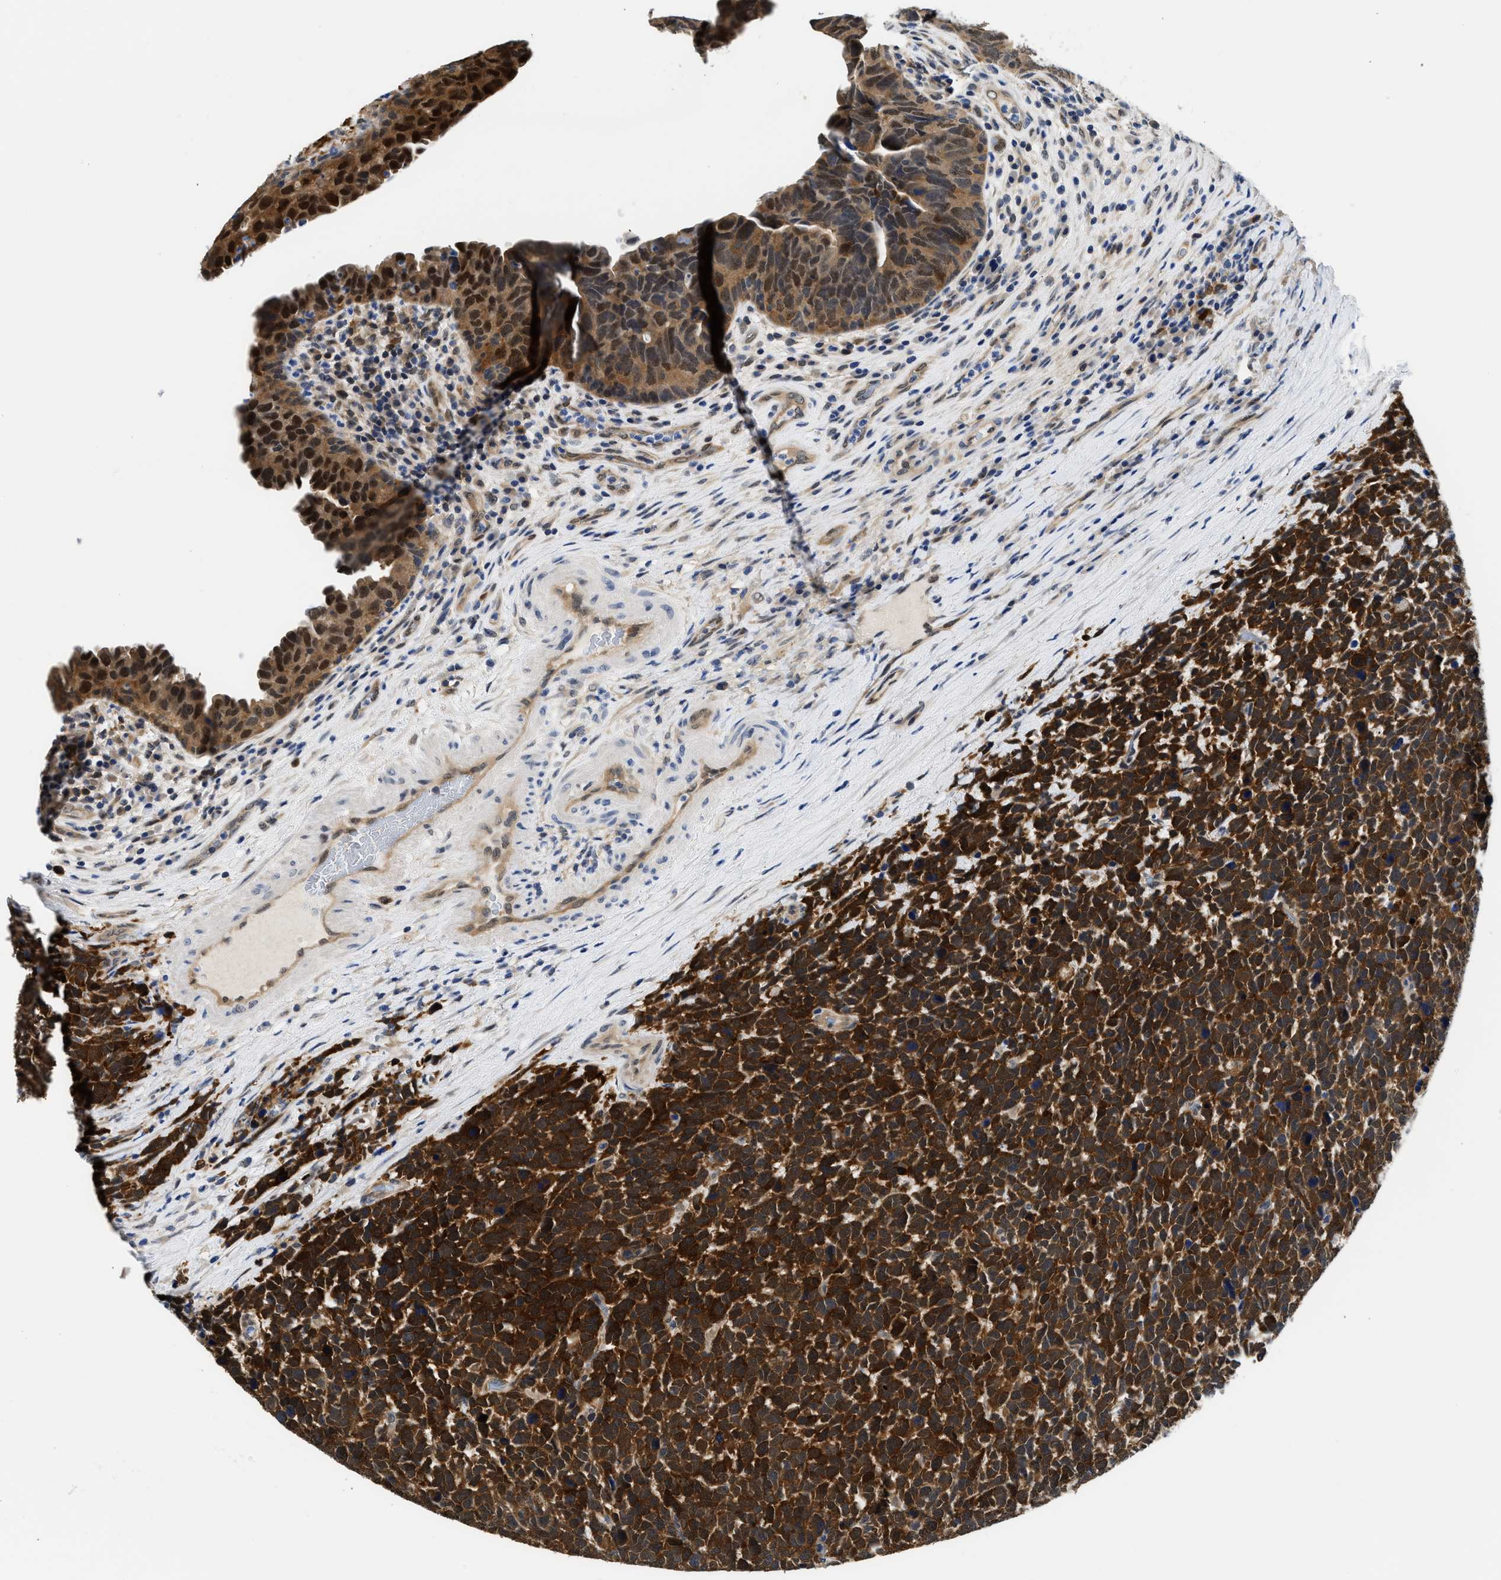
{"staining": {"intensity": "strong", "quantity": ">75%", "location": "cytoplasmic/membranous"}, "tissue": "urothelial cancer", "cell_type": "Tumor cells", "image_type": "cancer", "snomed": [{"axis": "morphology", "description": "Urothelial carcinoma, High grade"}, {"axis": "topography", "description": "Urinary bladder"}], "caption": "High-grade urothelial carcinoma tissue displays strong cytoplasmic/membranous expression in about >75% of tumor cells", "gene": "XPO5", "patient": {"sex": "female", "age": 82}}